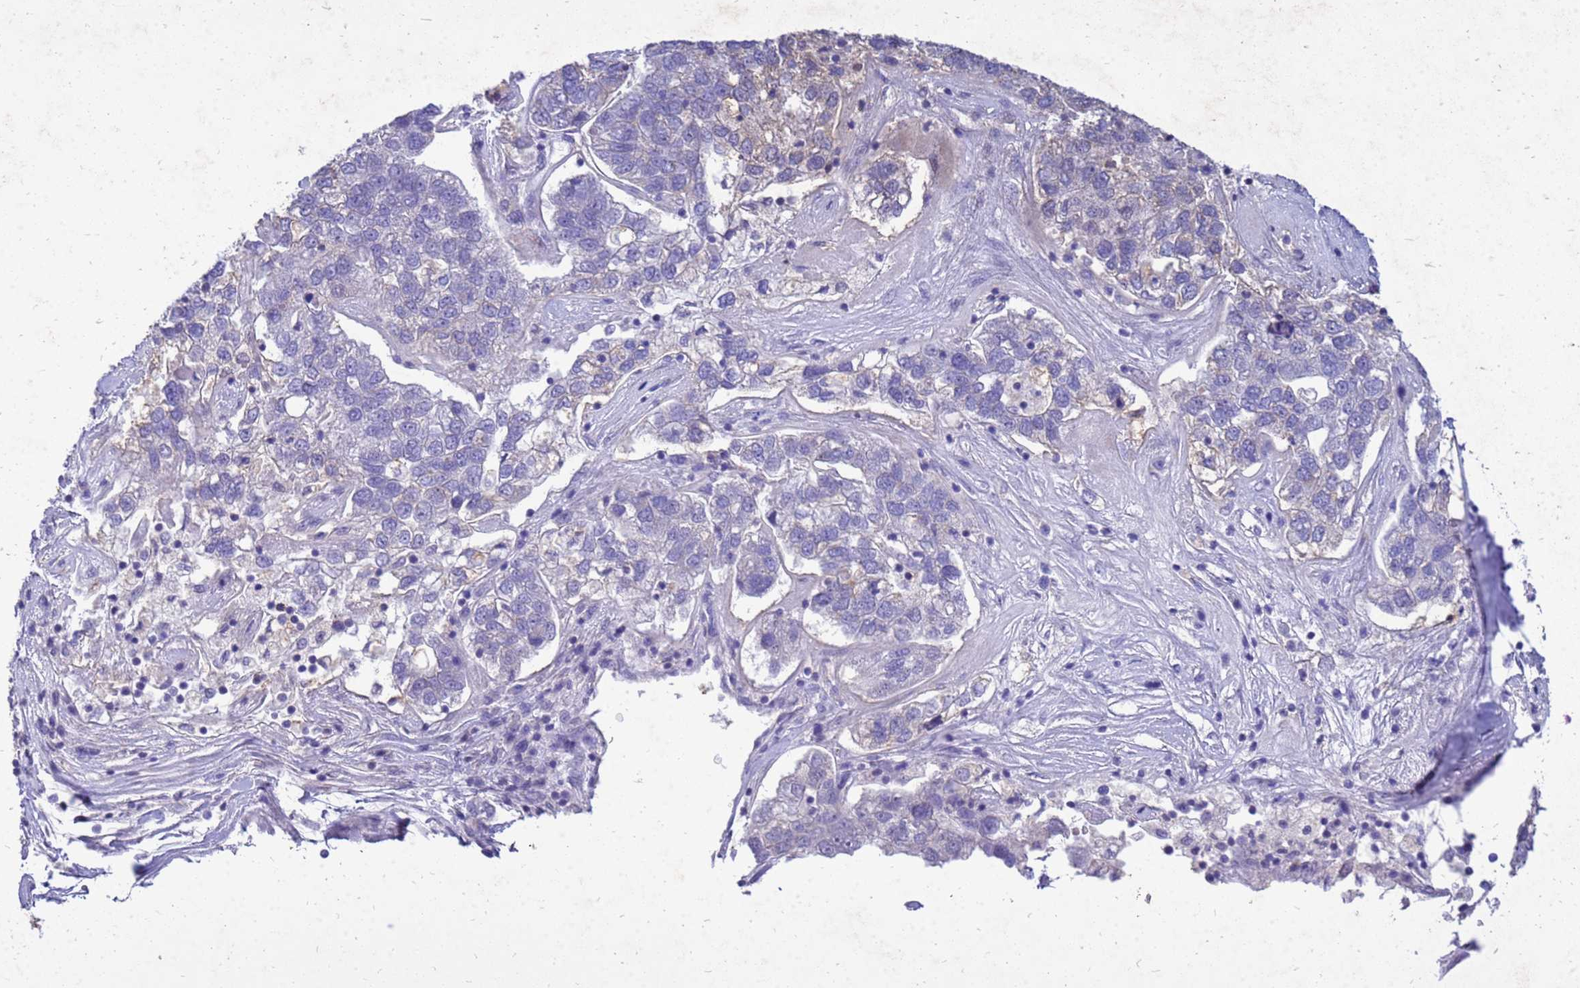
{"staining": {"intensity": "negative", "quantity": "none", "location": "none"}, "tissue": "pancreatic cancer", "cell_type": "Tumor cells", "image_type": "cancer", "snomed": [{"axis": "morphology", "description": "Adenocarcinoma, NOS"}, {"axis": "topography", "description": "Pancreas"}], "caption": "This is a histopathology image of immunohistochemistry staining of pancreatic cancer, which shows no positivity in tumor cells.", "gene": "AKR1C1", "patient": {"sex": "female", "age": 61}}